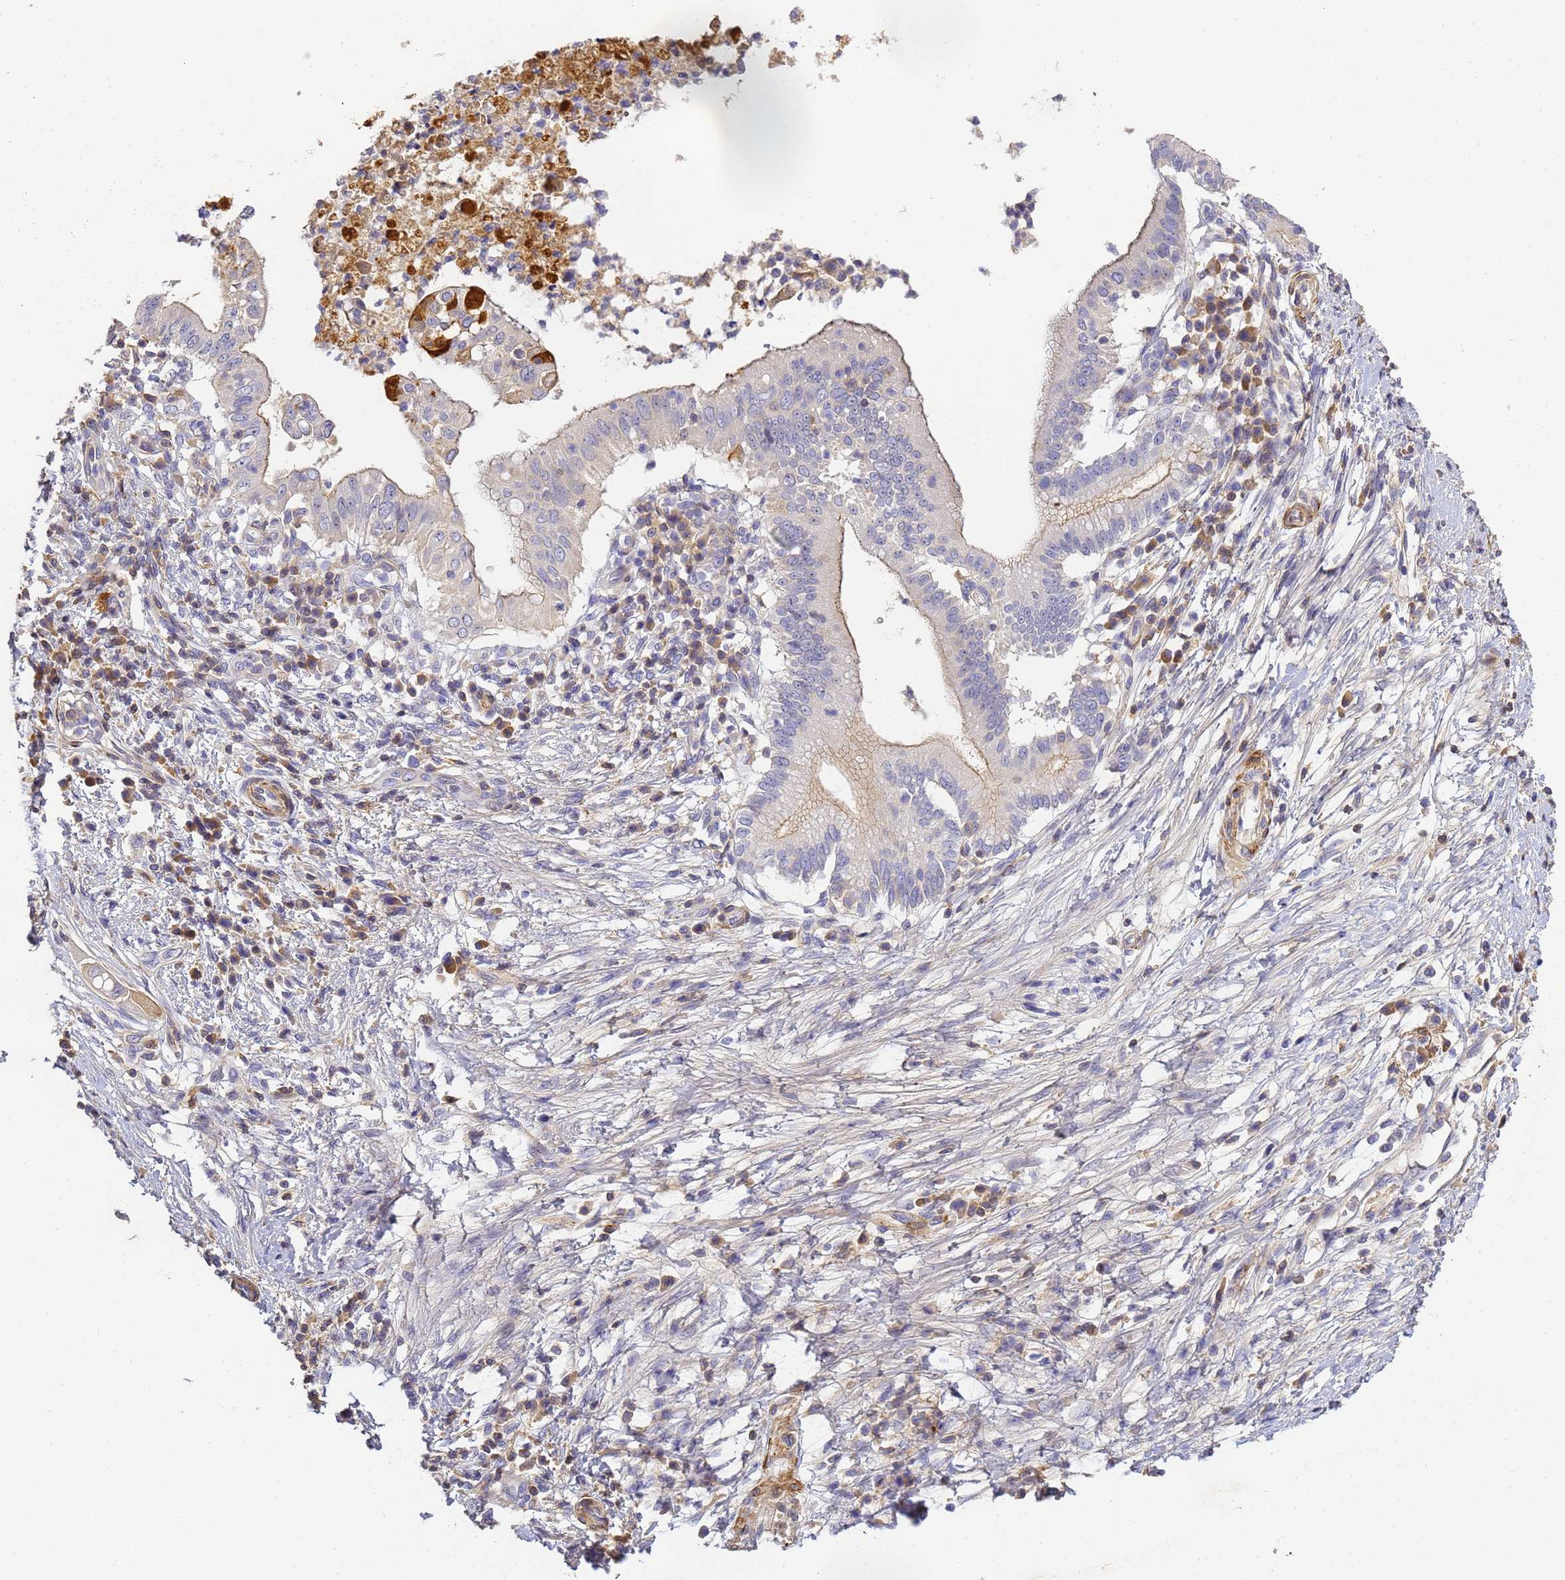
{"staining": {"intensity": "weak", "quantity": "25%-75%", "location": "cytoplasmic/membranous"}, "tissue": "pancreatic cancer", "cell_type": "Tumor cells", "image_type": "cancer", "snomed": [{"axis": "morphology", "description": "Adenocarcinoma, NOS"}, {"axis": "topography", "description": "Pancreas"}], "caption": "Immunohistochemical staining of pancreatic cancer (adenocarcinoma) exhibits weak cytoplasmic/membranous protein staining in approximately 25%-75% of tumor cells.", "gene": "CFH", "patient": {"sex": "male", "age": 68}}